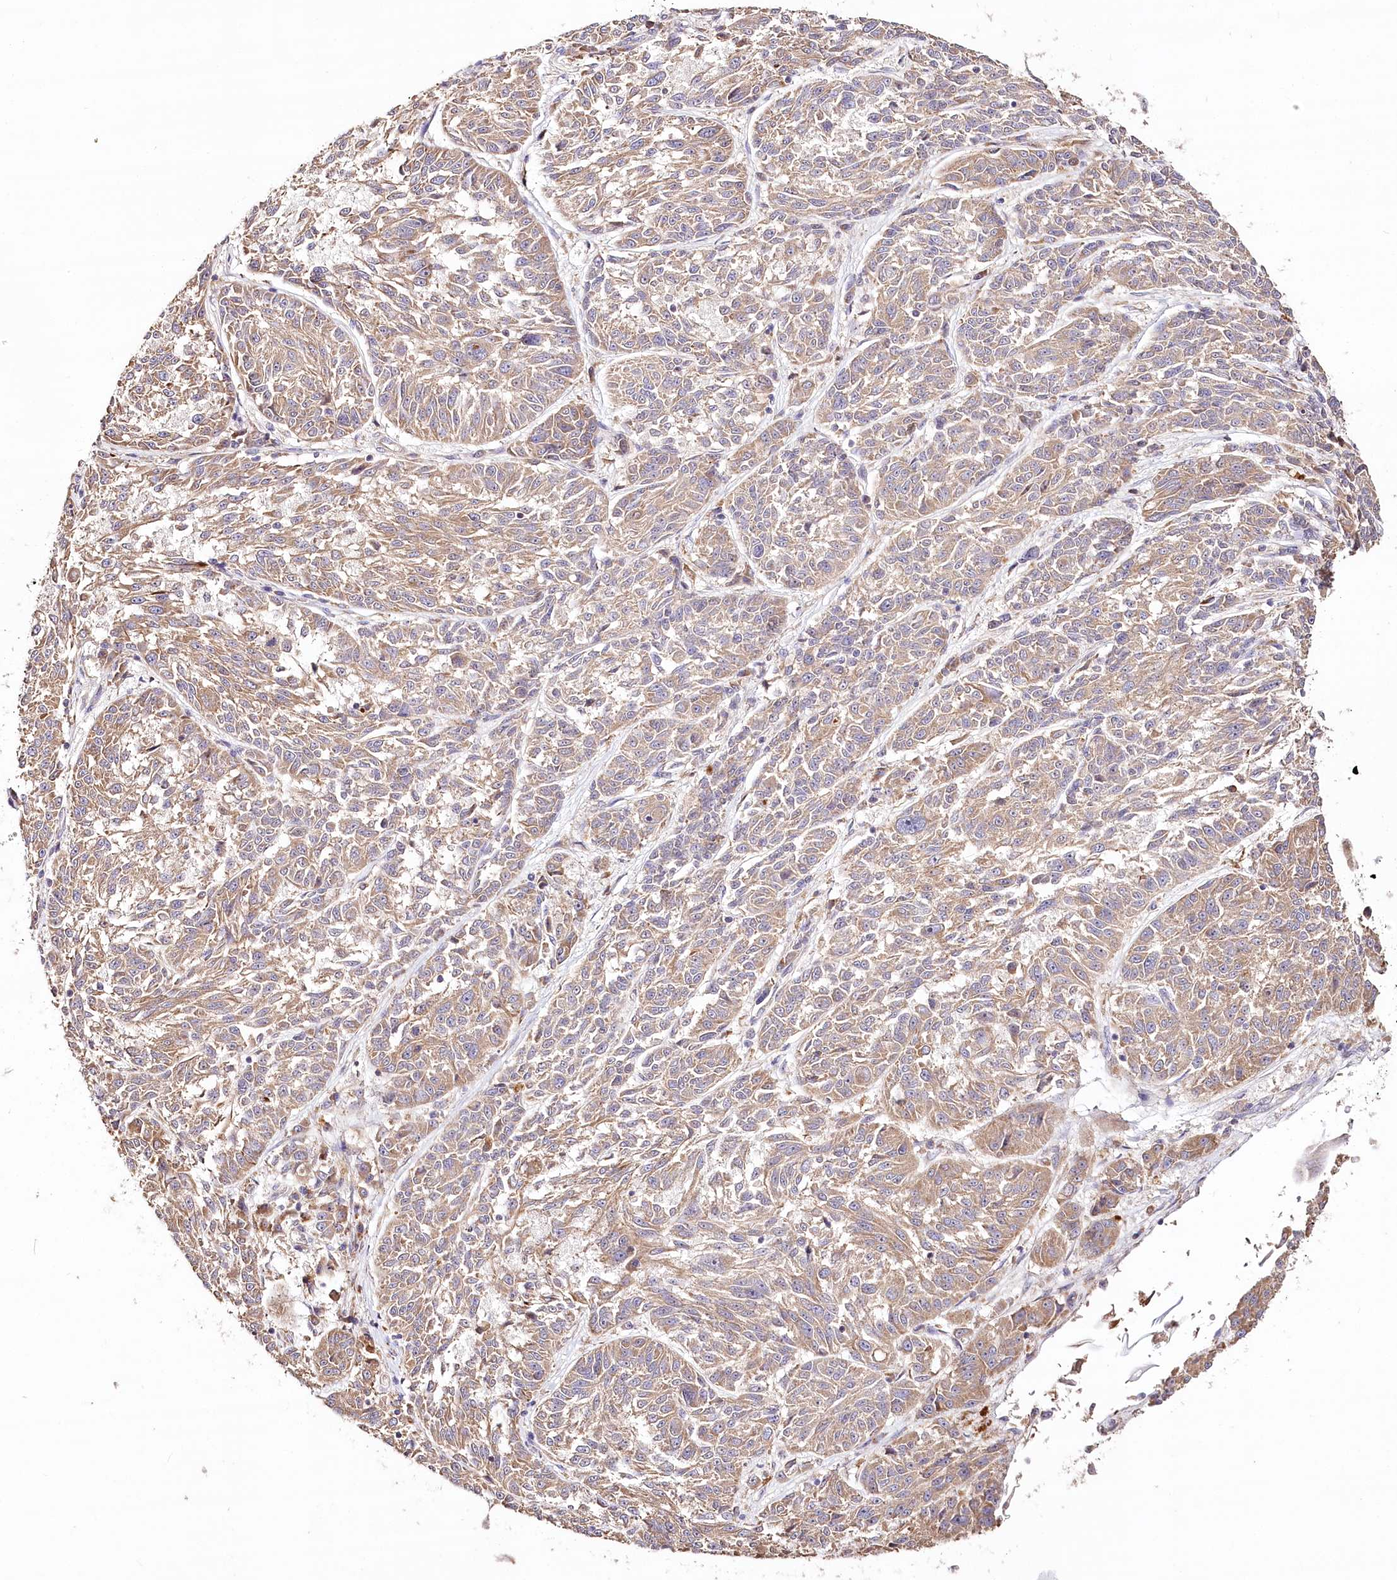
{"staining": {"intensity": "moderate", "quantity": ">75%", "location": "cytoplasmic/membranous"}, "tissue": "melanoma", "cell_type": "Tumor cells", "image_type": "cancer", "snomed": [{"axis": "morphology", "description": "Malignant melanoma, NOS"}, {"axis": "topography", "description": "Skin"}], "caption": "Protein expression analysis of human malignant melanoma reveals moderate cytoplasmic/membranous positivity in about >75% of tumor cells.", "gene": "DMXL1", "patient": {"sex": "male", "age": 53}}